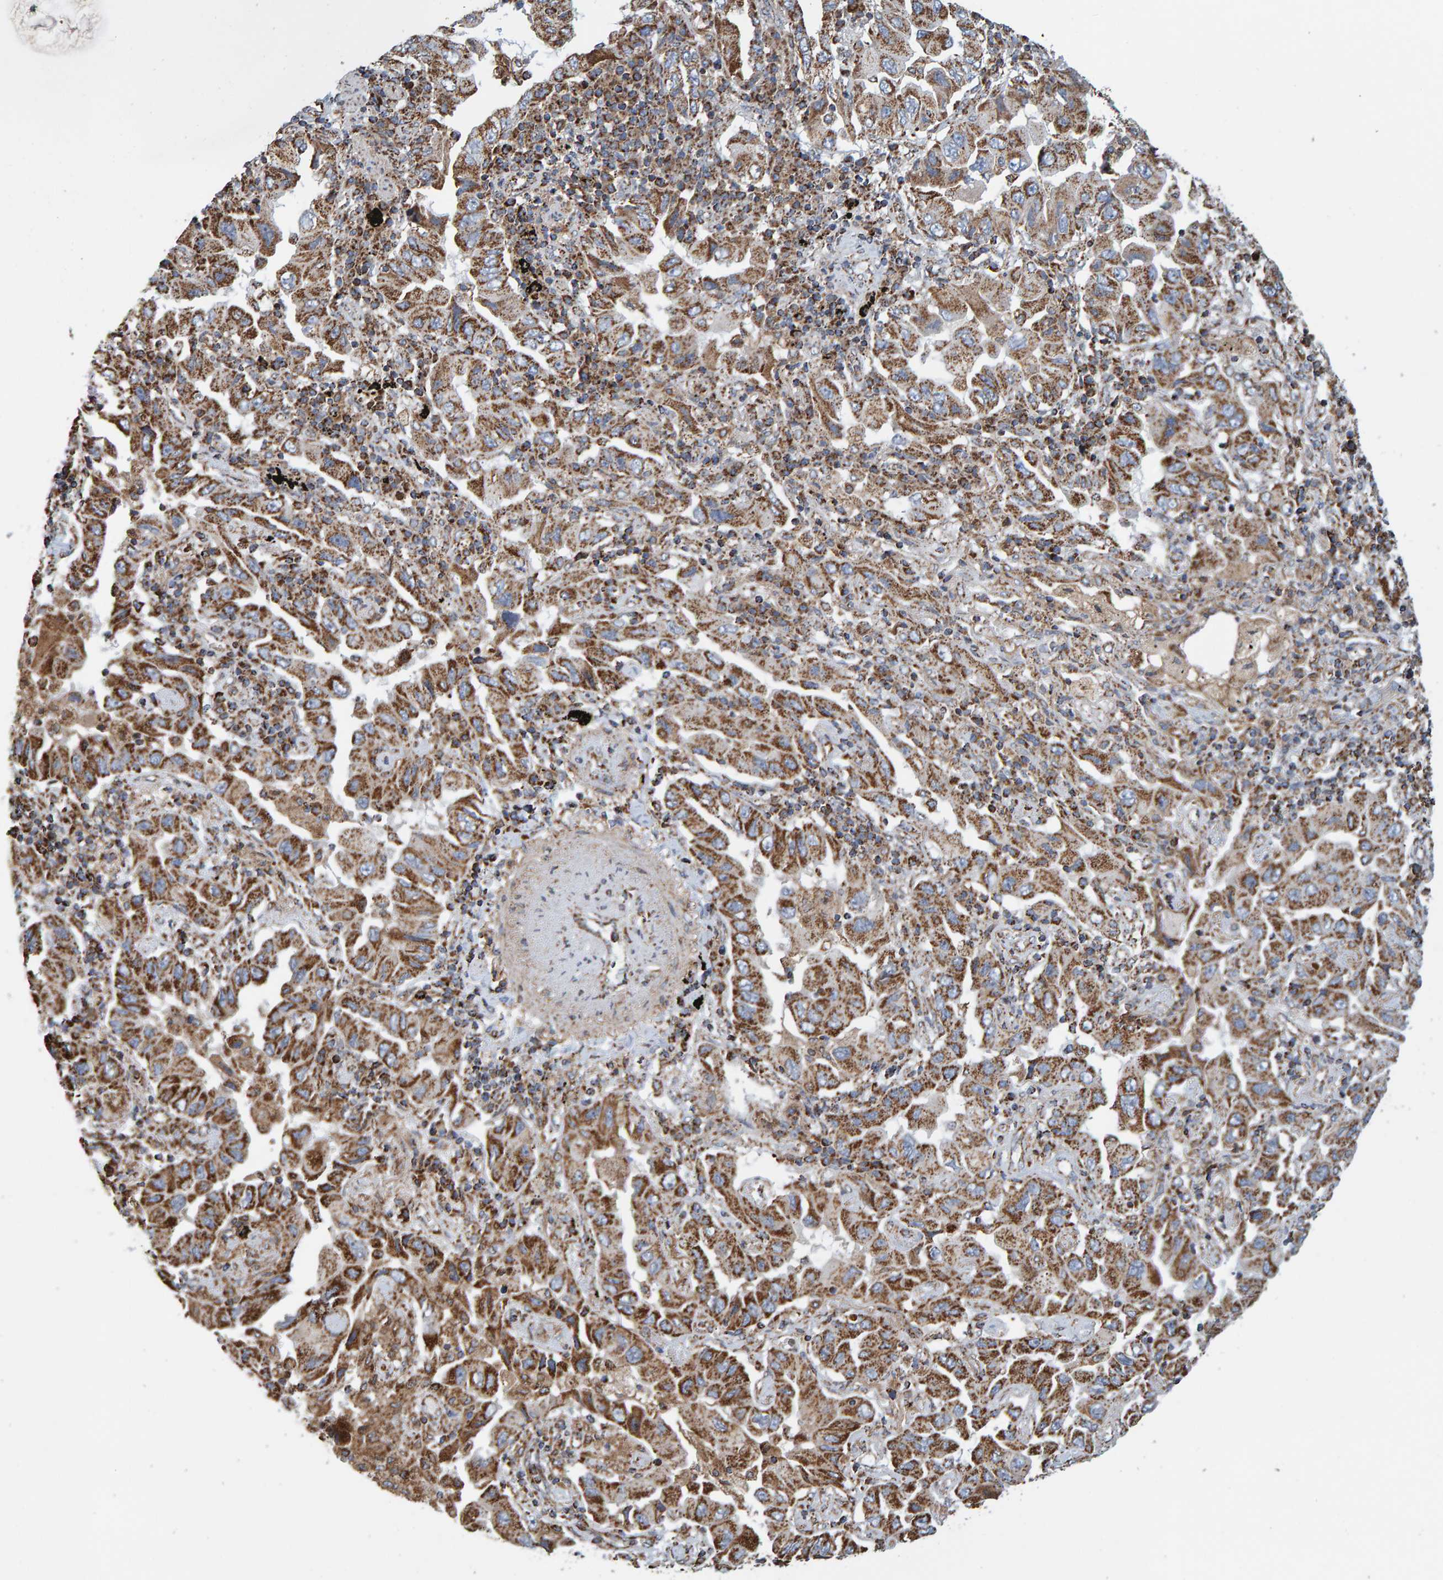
{"staining": {"intensity": "moderate", "quantity": ">75%", "location": "cytoplasmic/membranous"}, "tissue": "lung cancer", "cell_type": "Tumor cells", "image_type": "cancer", "snomed": [{"axis": "morphology", "description": "Adenocarcinoma, NOS"}, {"axis": "topography", "description": "Lung"}], "caption": "Protein expression analysis of human lung cancer (adenocarcinoma) reveals moderate cytoplasmic/membranous staining in about >75% of tumor cells.", "gene": "MRPL45", "patient": {"sex": "female", "age": 65}}